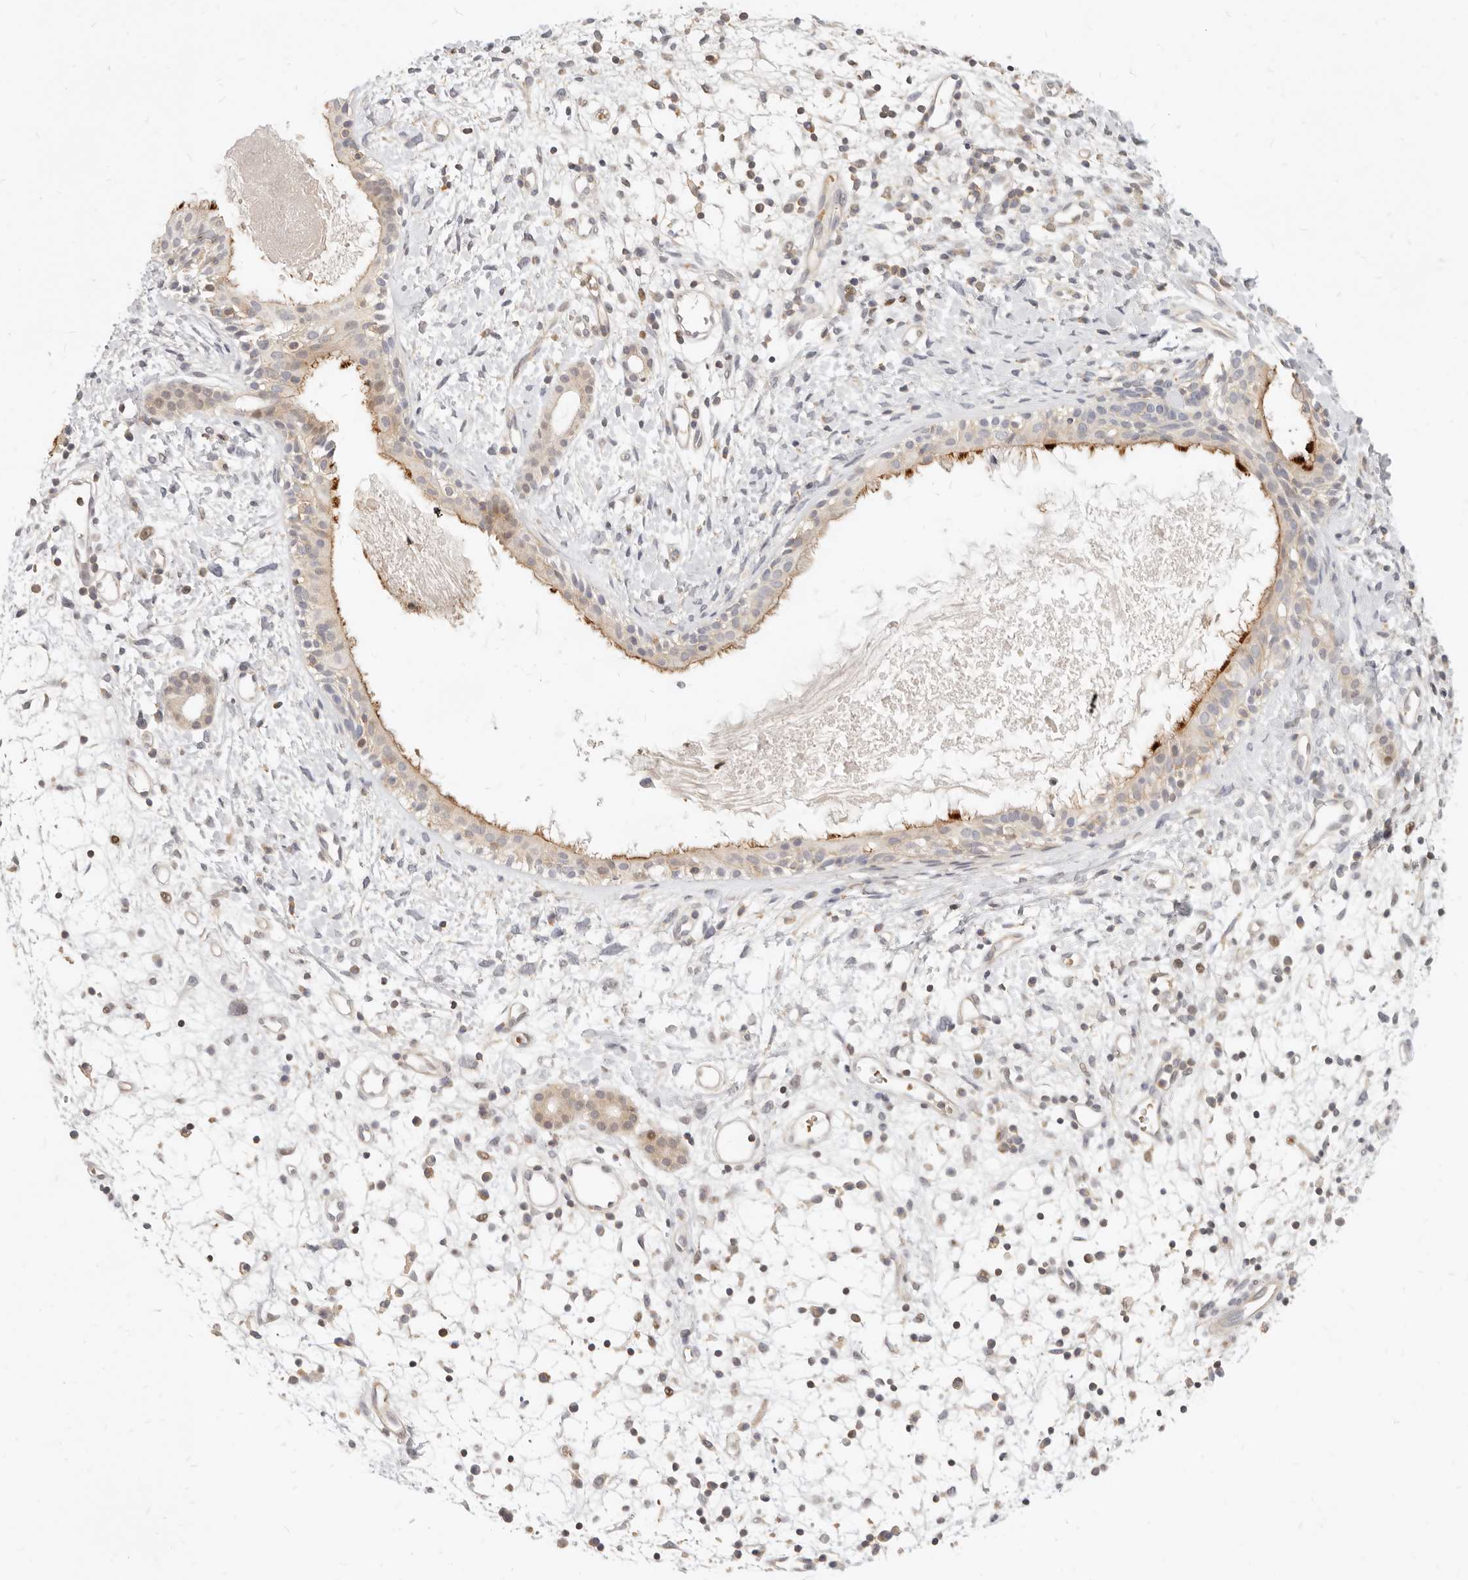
{"staining": {"intensity": "strong", "quantity": "<25%", "location": "cytoplasmic/membranous"}, "tissue": "nasopharynx", "cell_type": "Respiratory epithelial cells", "image_type": "normal", "snomed": [{"axis": "morphology", "description": "Normal tissue, NOS"}, {"axis": "topography", "description": "Nasopharynx"}], "caption": "Protein staining by immunohistochemistry exhibits strong cytoplasmic/membranous positivity in approximately <25% of respiratory epithelial cells in benign nasopharynx. (DAB (3,3'-diaminobenzidine) IHC with brightfield microscopy, high magnification).", "gene": "LTB4R2", "patient": {"sex": "male", "age": 22}}